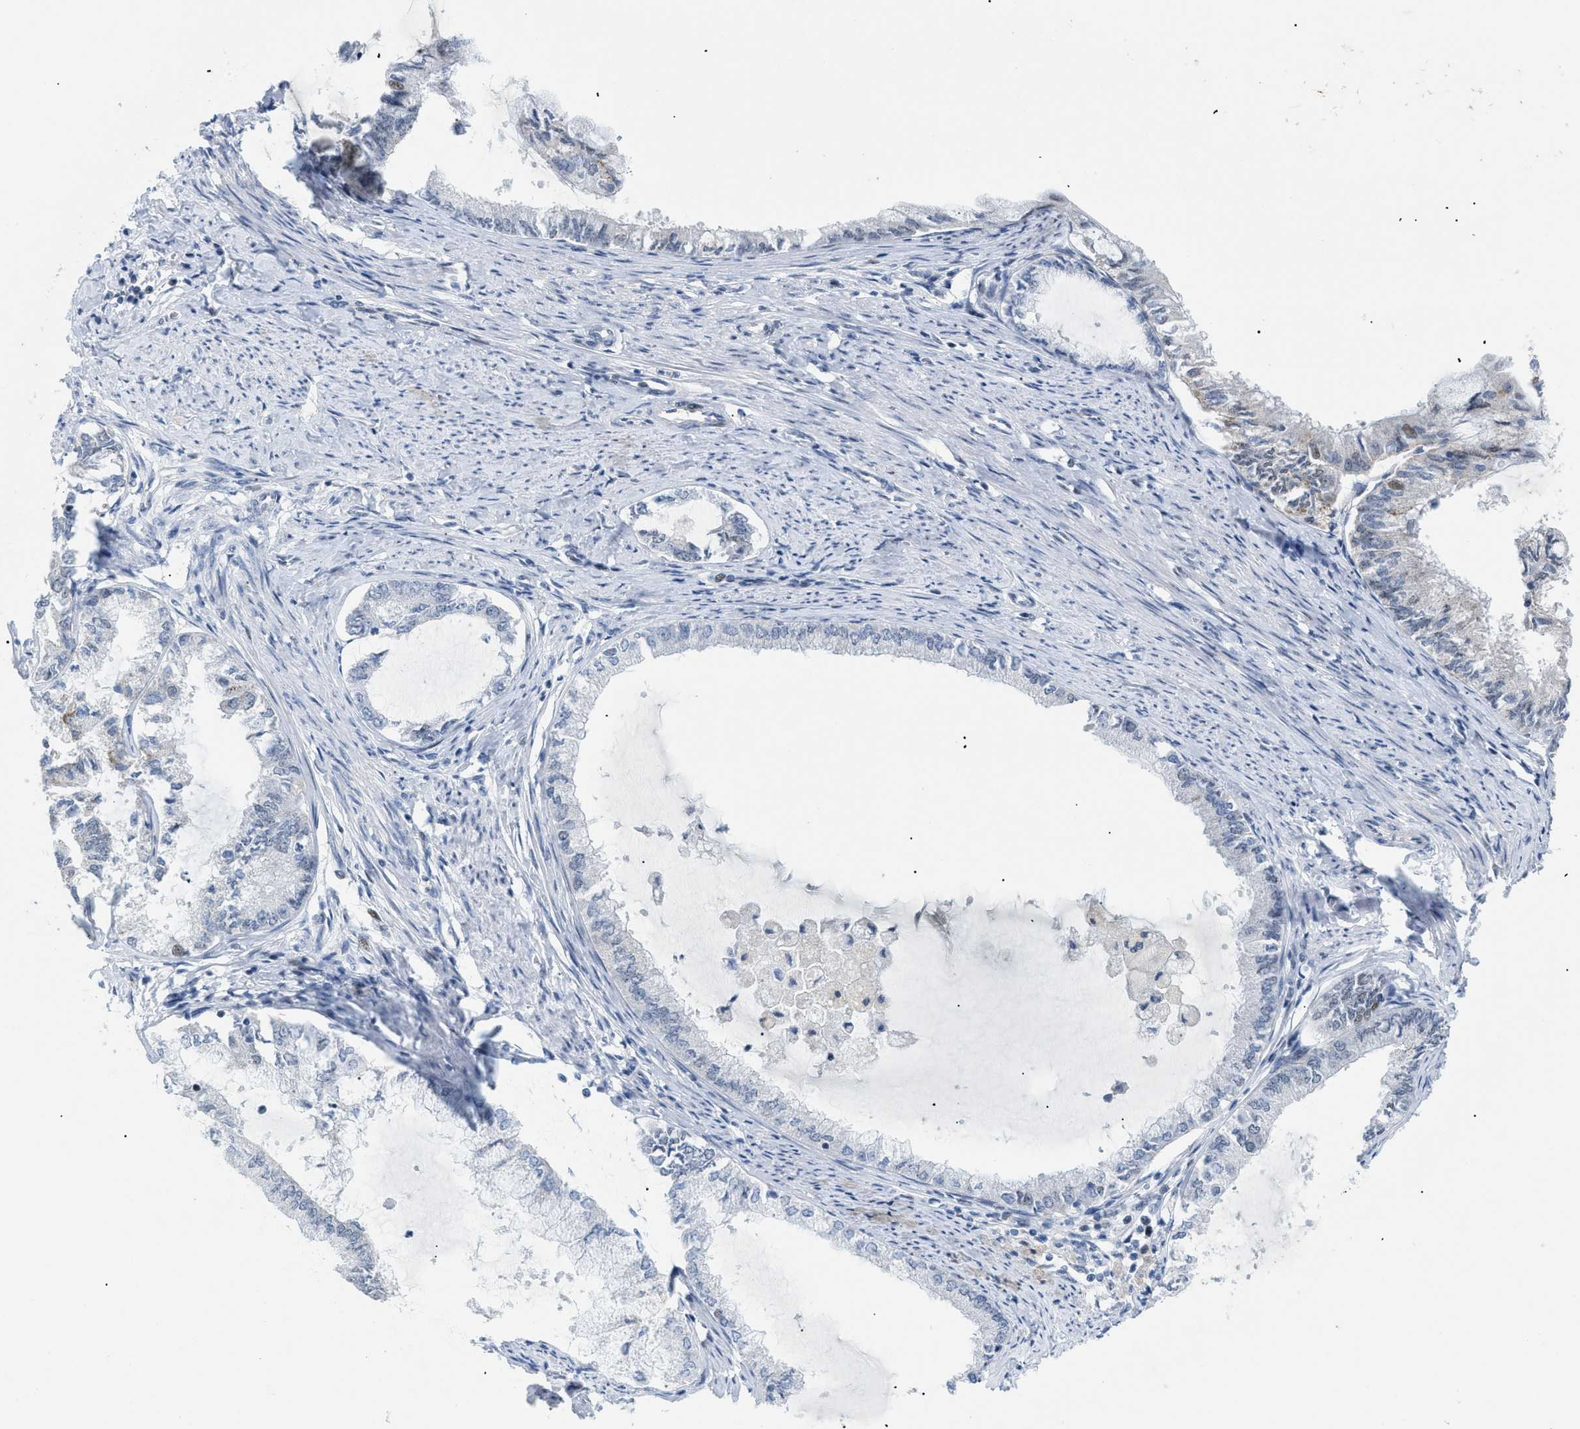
{"staining": {"intensity": "negative", "quantity": "none", "location": "none"}, "tissue": "endometrial cancer", "cell_type": "Tumor cells", "image_type": "cancer", "snomed": [{"axis": "morphology", "description": "Adenocarcinoma, NOS"}, {"axis": "topography", "description": "Endometrium"}], "caption": "There is no significant expression in tumor cells of endometrial cancer (adenocarcinoma). (DAB immunohistochemistry (IHC), high magnification).", "gene": "MED1", "patient": {"sex": "female", "age": 86}}